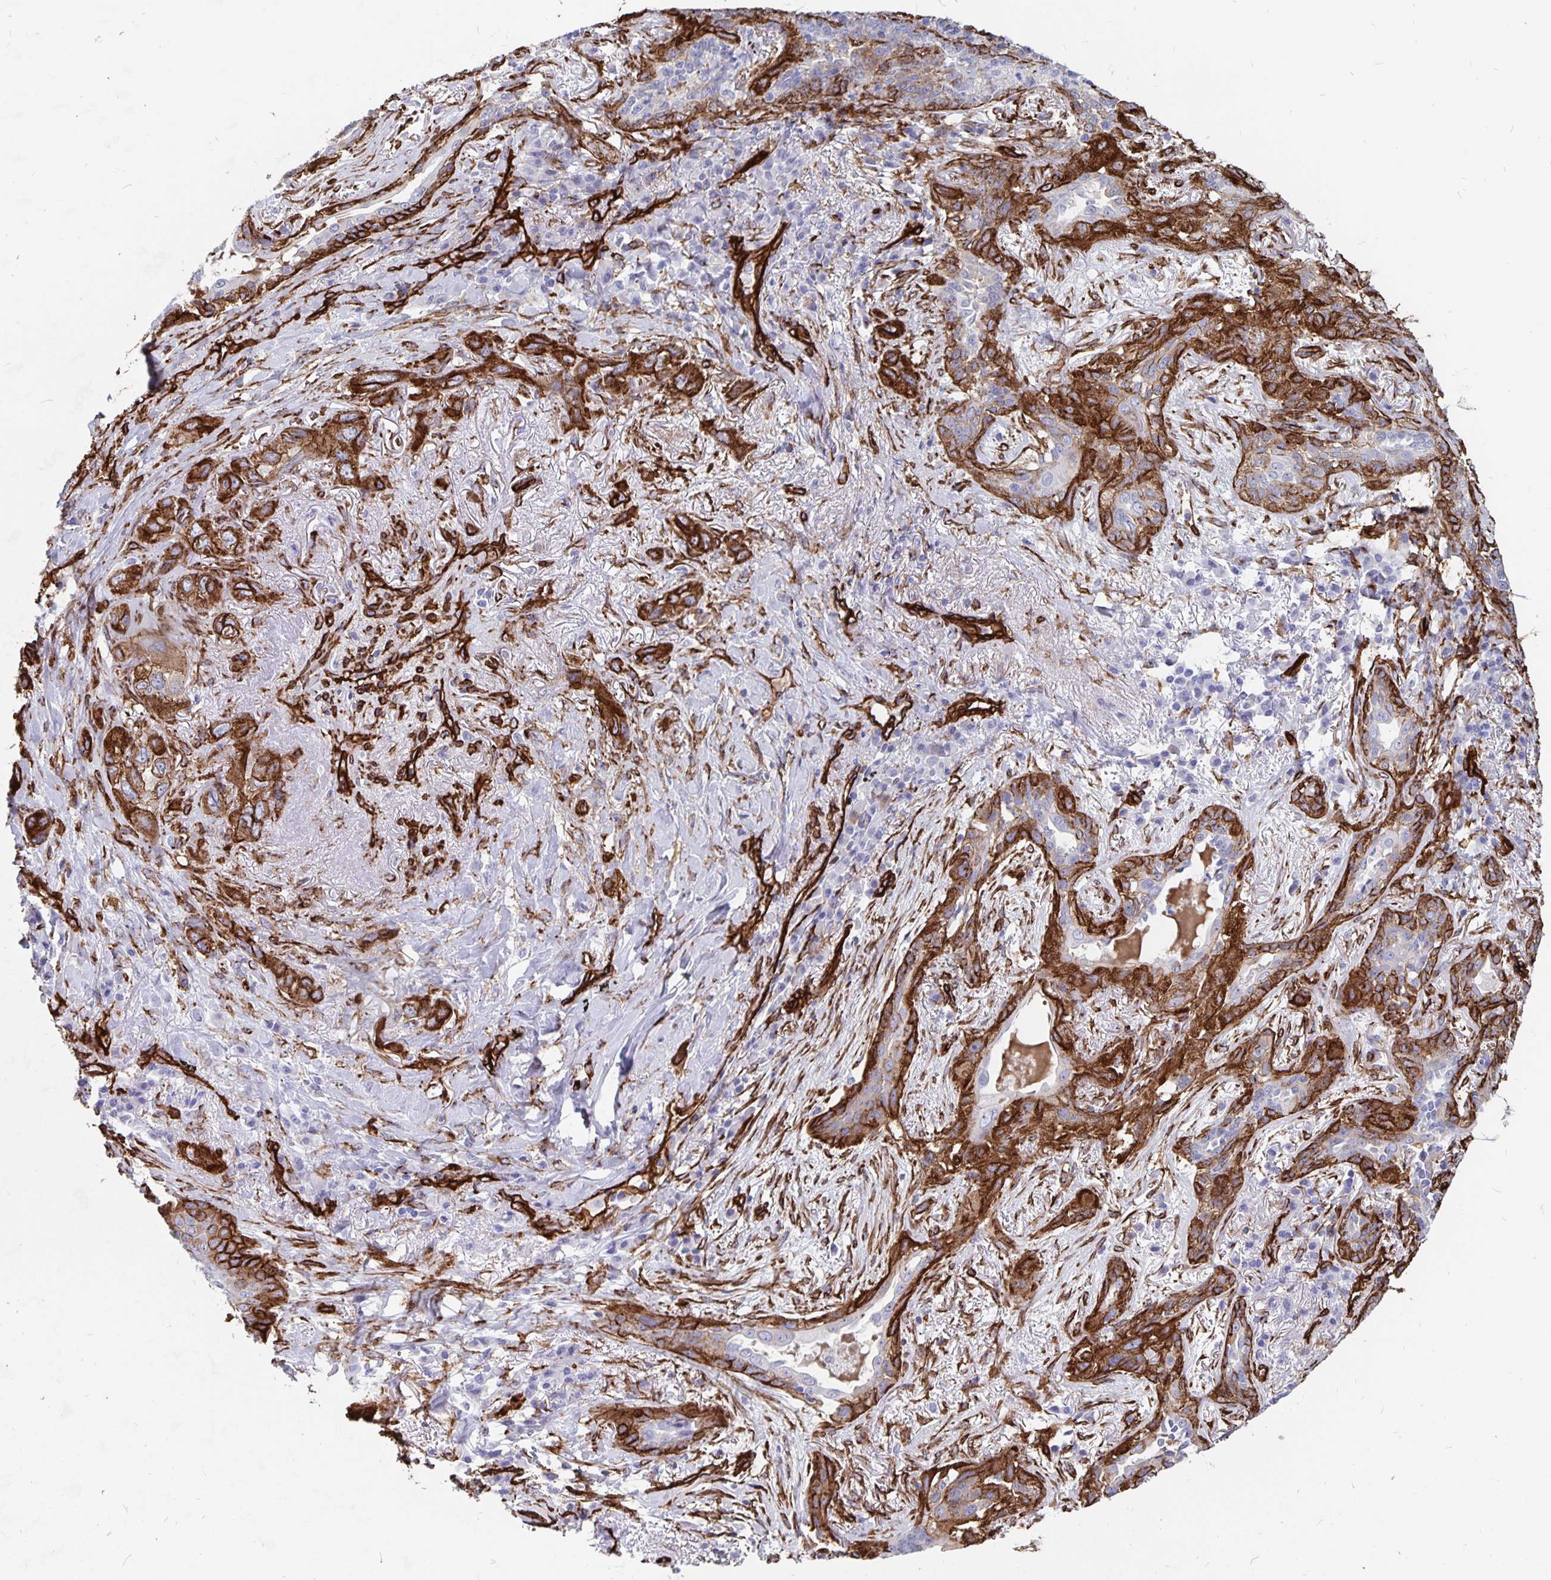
{"staining": {"intensity": "strong", "quantity": "25%-75%", "location": "cytoplasmic/membranous"}, "tissue": "lung cancer", "cell_type": "Tumor cells", "image_type": "cancer", "snomed": [{"axis": "morphology", "description": "Squamous cell carcinoma, NOS"}, {"axis": "topography", "description": "Lung"}], "caption": "Lung cancer was stained to show a protein in brown. There is high levels of strong cytoplasmic/membranous positivity in about 25%-75% of tumor cells.", "gene": "DCHS2", "patient": {"sex": "female", "age": 70}}